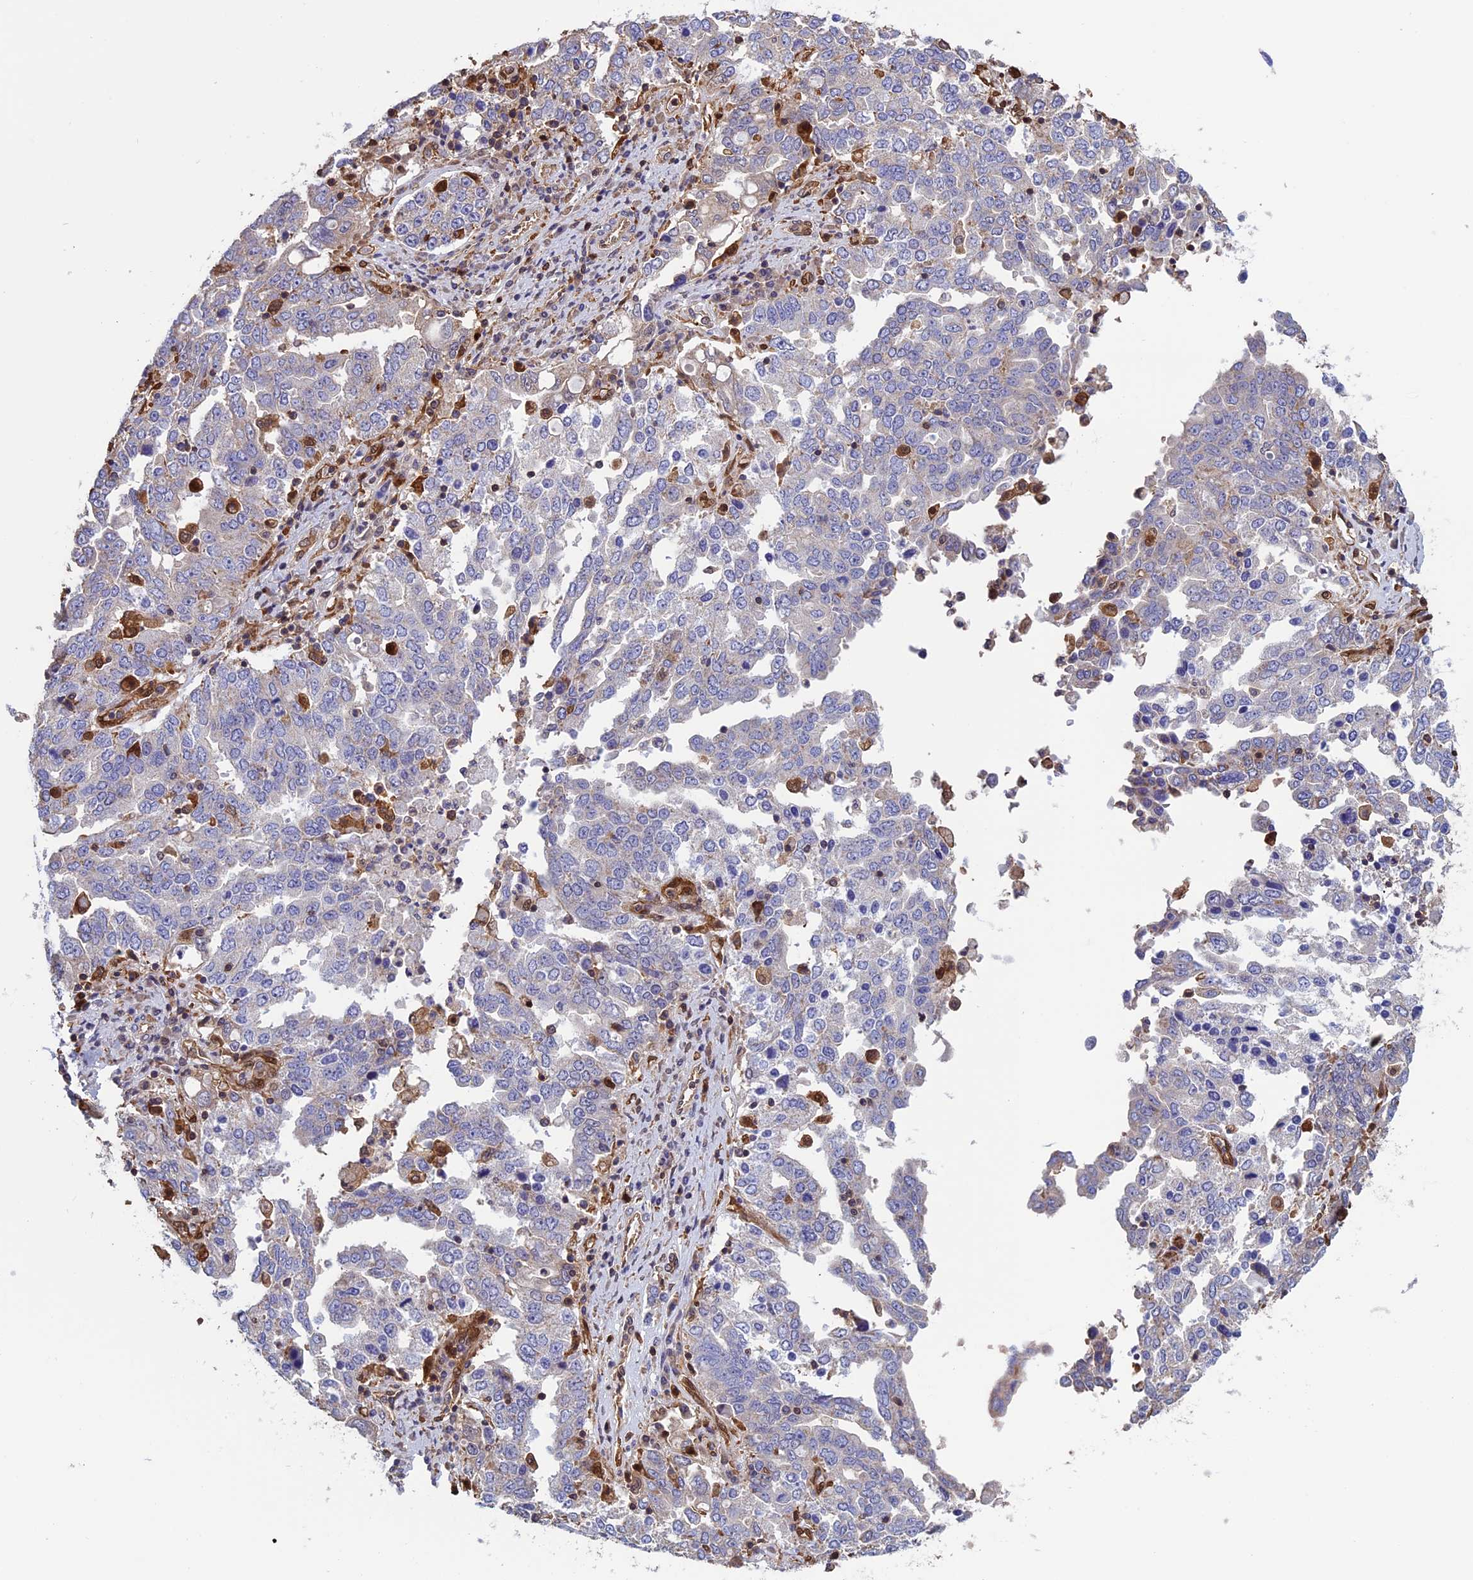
{"staining": {"intensity": "negative", "quantity": "none", "location": "none"}, "tissue": "ovarian cancer", "cell_type": "Tumor cells", "image_type": "cancer", "snomed": [{"axis": "morphology", "description": "Carcinoma, endometroid"}, {"axis": "topography", "description": "Ovary"}], "caption": "A photomicrograph of ovarian cancer (endometroid carcinoma) stained for a protein exhibits no brown staining in tumor cells.", "gene": "ARHGAP18", "patient": {"sex": "female", "age": 62}}